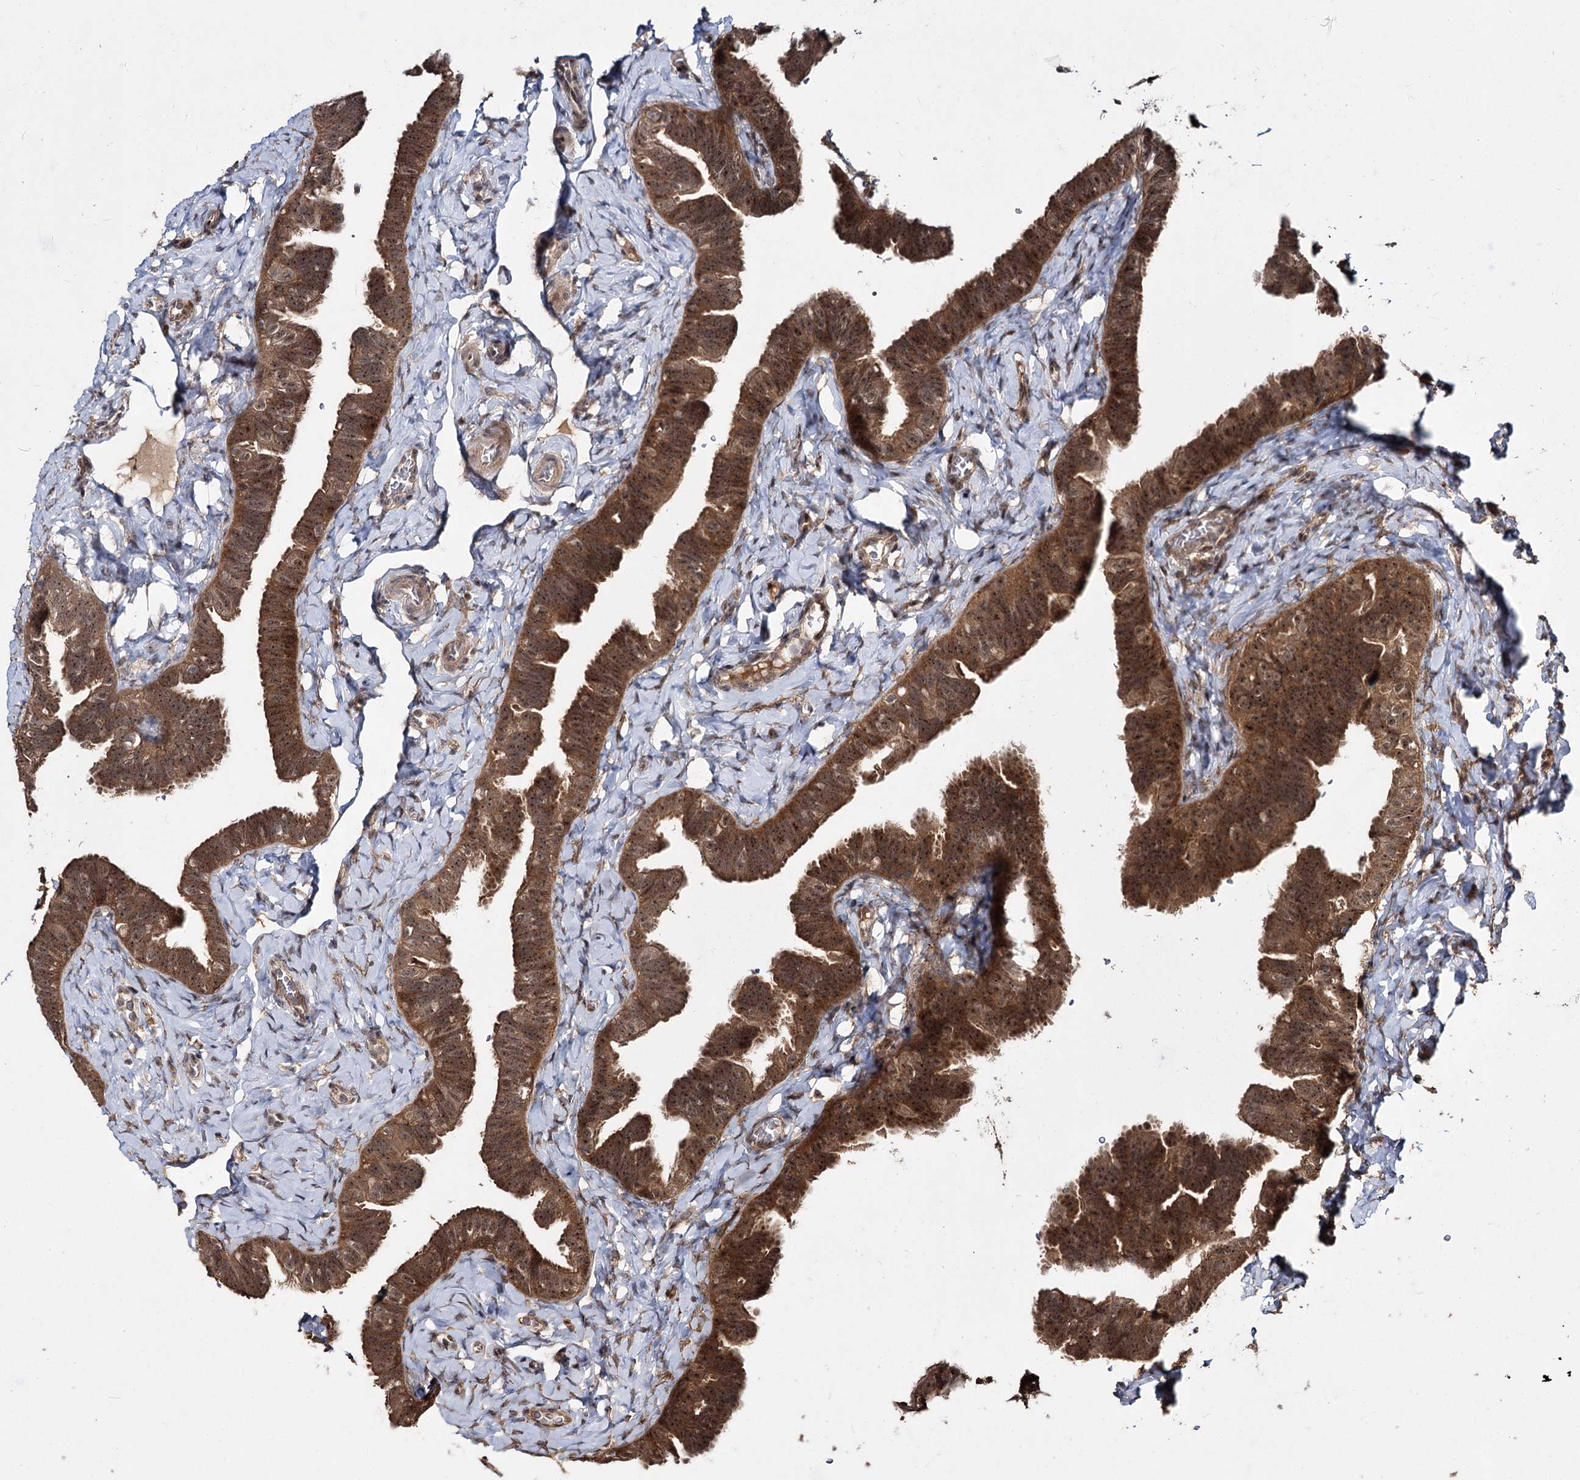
{"staining": {"intensity": "strong", "quantity": ">75%", "location": "cytoplasmic/membranous,nuclear"}, "tissue": "fallopian tube", "cell_type": "Glandular cells", "image_type": "normal", "snomed": [{"axis": "morphology", "description": "Normal tissue, NOS"}, {"axis": "topography", "description": "Fallopian tube"}], "caption": "IHC of benign fallopian tube exhibits high levels of strong cytoplasmic/membranous,nuclear staining in about >75% of glandular cells.", "gene": "MKNK2", "patient": {"sex": "female", "age": 39}}